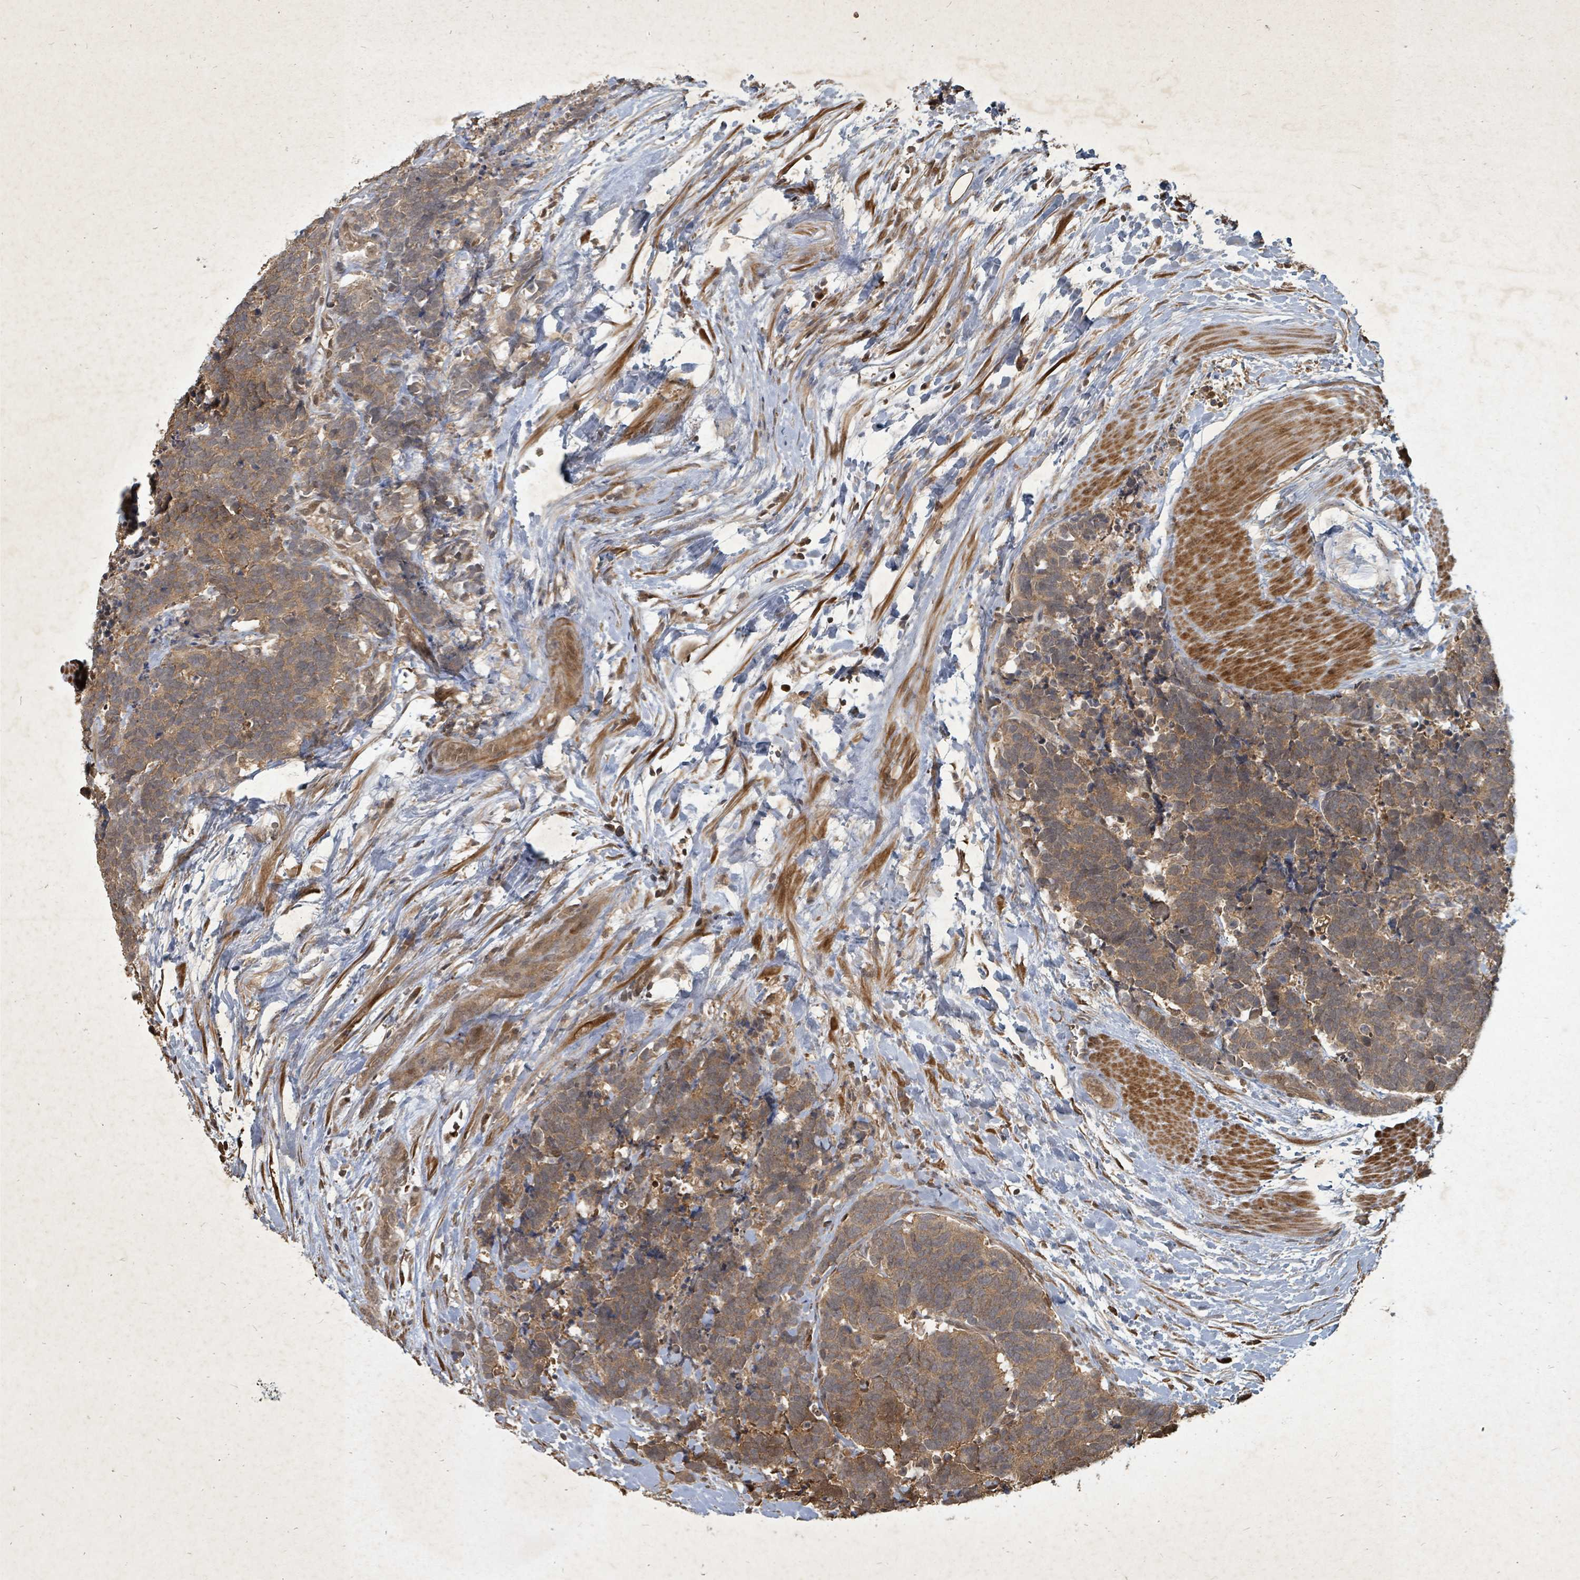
{"staining": {"intensity": "moderate", "quantity": ">75%", "location": "cytoplasmic/membranous"}, "tissue": "carcinoid", "cell_type": "Tumor cells", "image_type": "cancer", "snomed": [{"axis": "morphology", "description": "Carcinoma, NOS"}, {"axis": "morphology", "description": "Carcinoid, malignant, NOS"}, {"axis": "topography", "description": "Prostate"}], "caption": "Moderate cytoplasmic/membranous expression for a protein is present in approximately >75% of tumor cells of malignant carcinoid using IHC.", "gene": "KDM4E", "patient": {"sex": "male", "age": 57}}